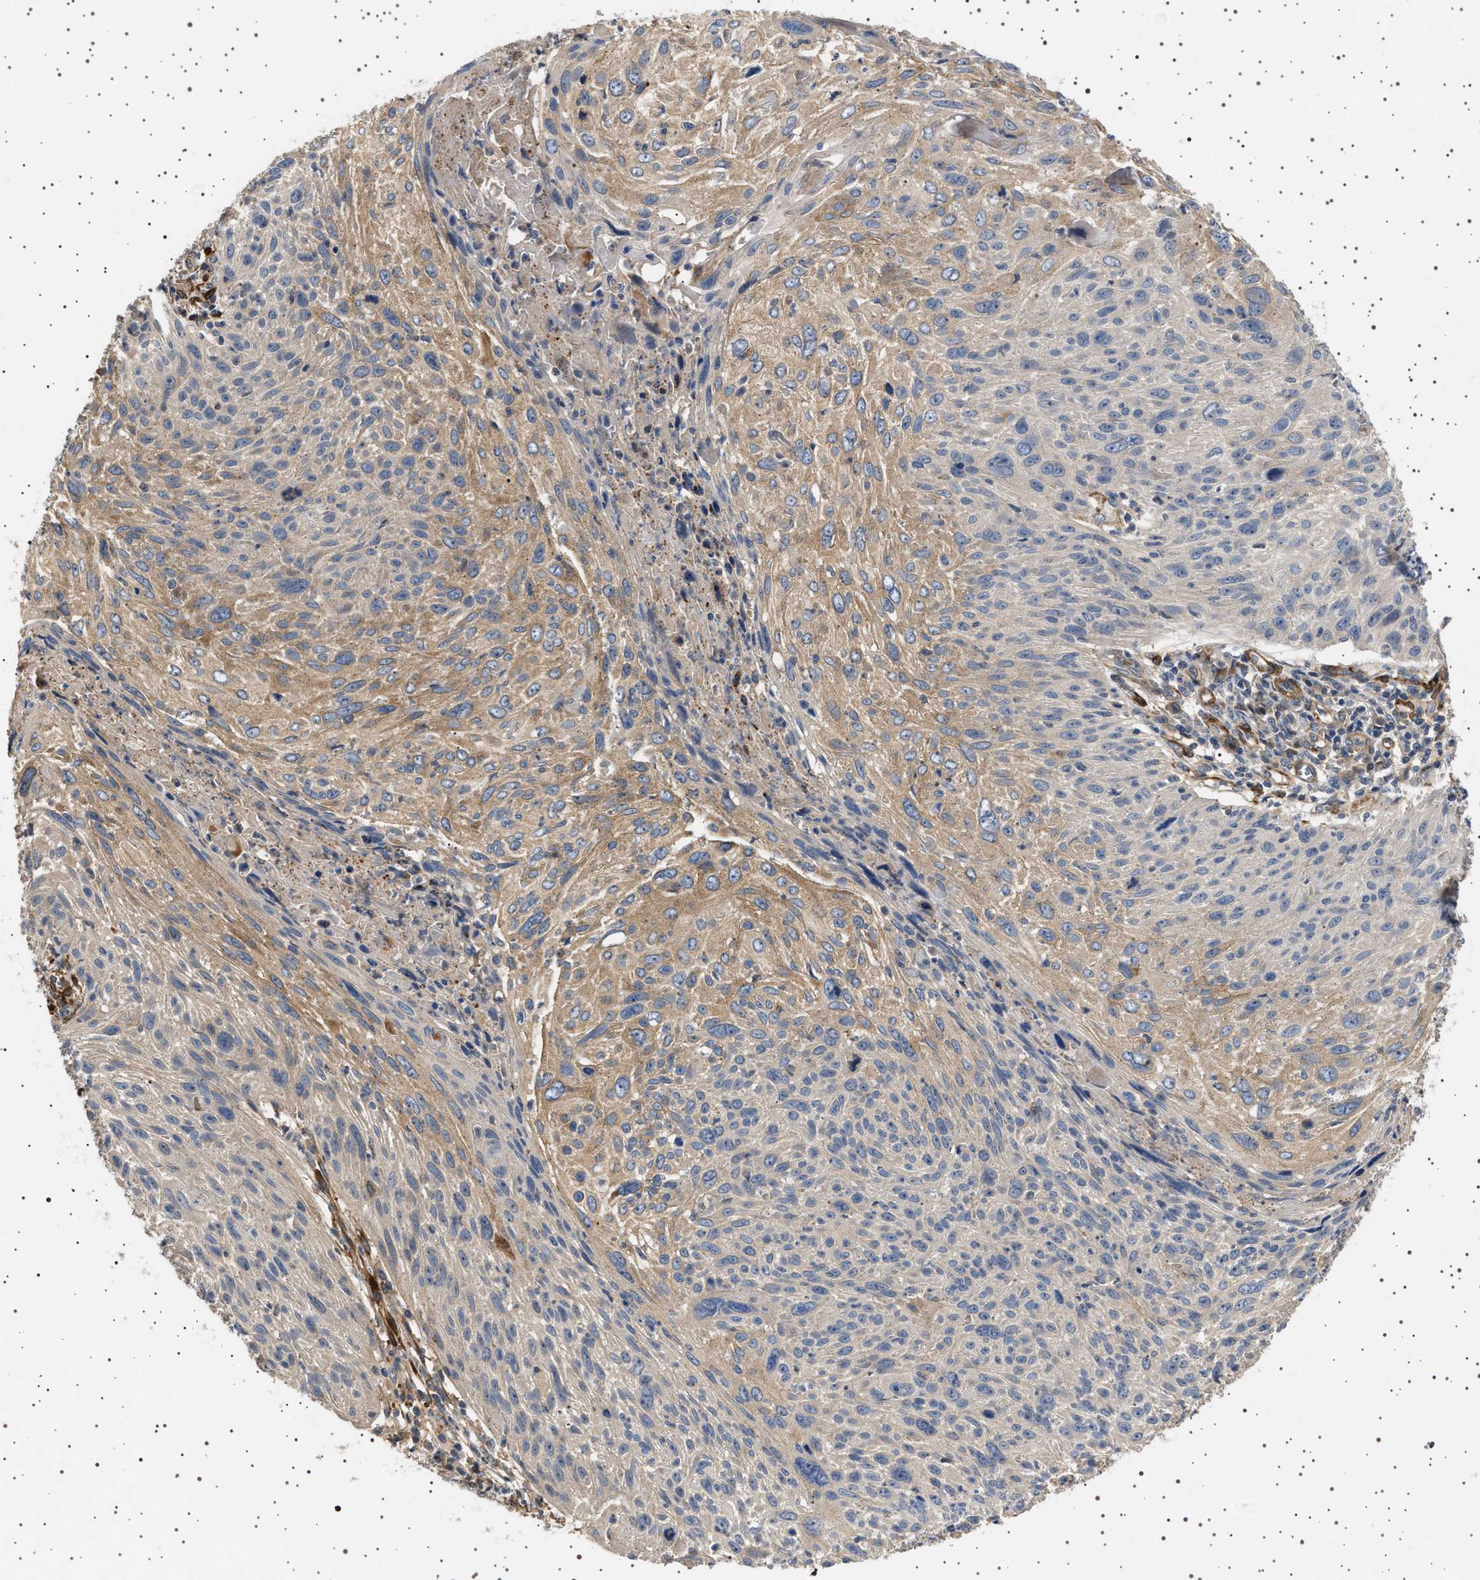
{"staining": {"intensity": "weak", "quantity": "25%-75%", "location": "cytoplasmic/membranous"}, "tissue": "cervical cancer", "cell_type": "Tumor cells", "image_type": "cancer", "snomed": [{"axis": "morphology", "description": "Squamous cell carcinoma, NOS"}, {"axis": "topography", "description": "Cervix"}], "caption": "A histopathology image of human cervical squamous cell carcinoma stained for a protein displays weak cytoplasmic/membranous brown staining in tumor cells.", "gene": "GUCY1B1", "patient": {"sex": "female", "age": 51}}